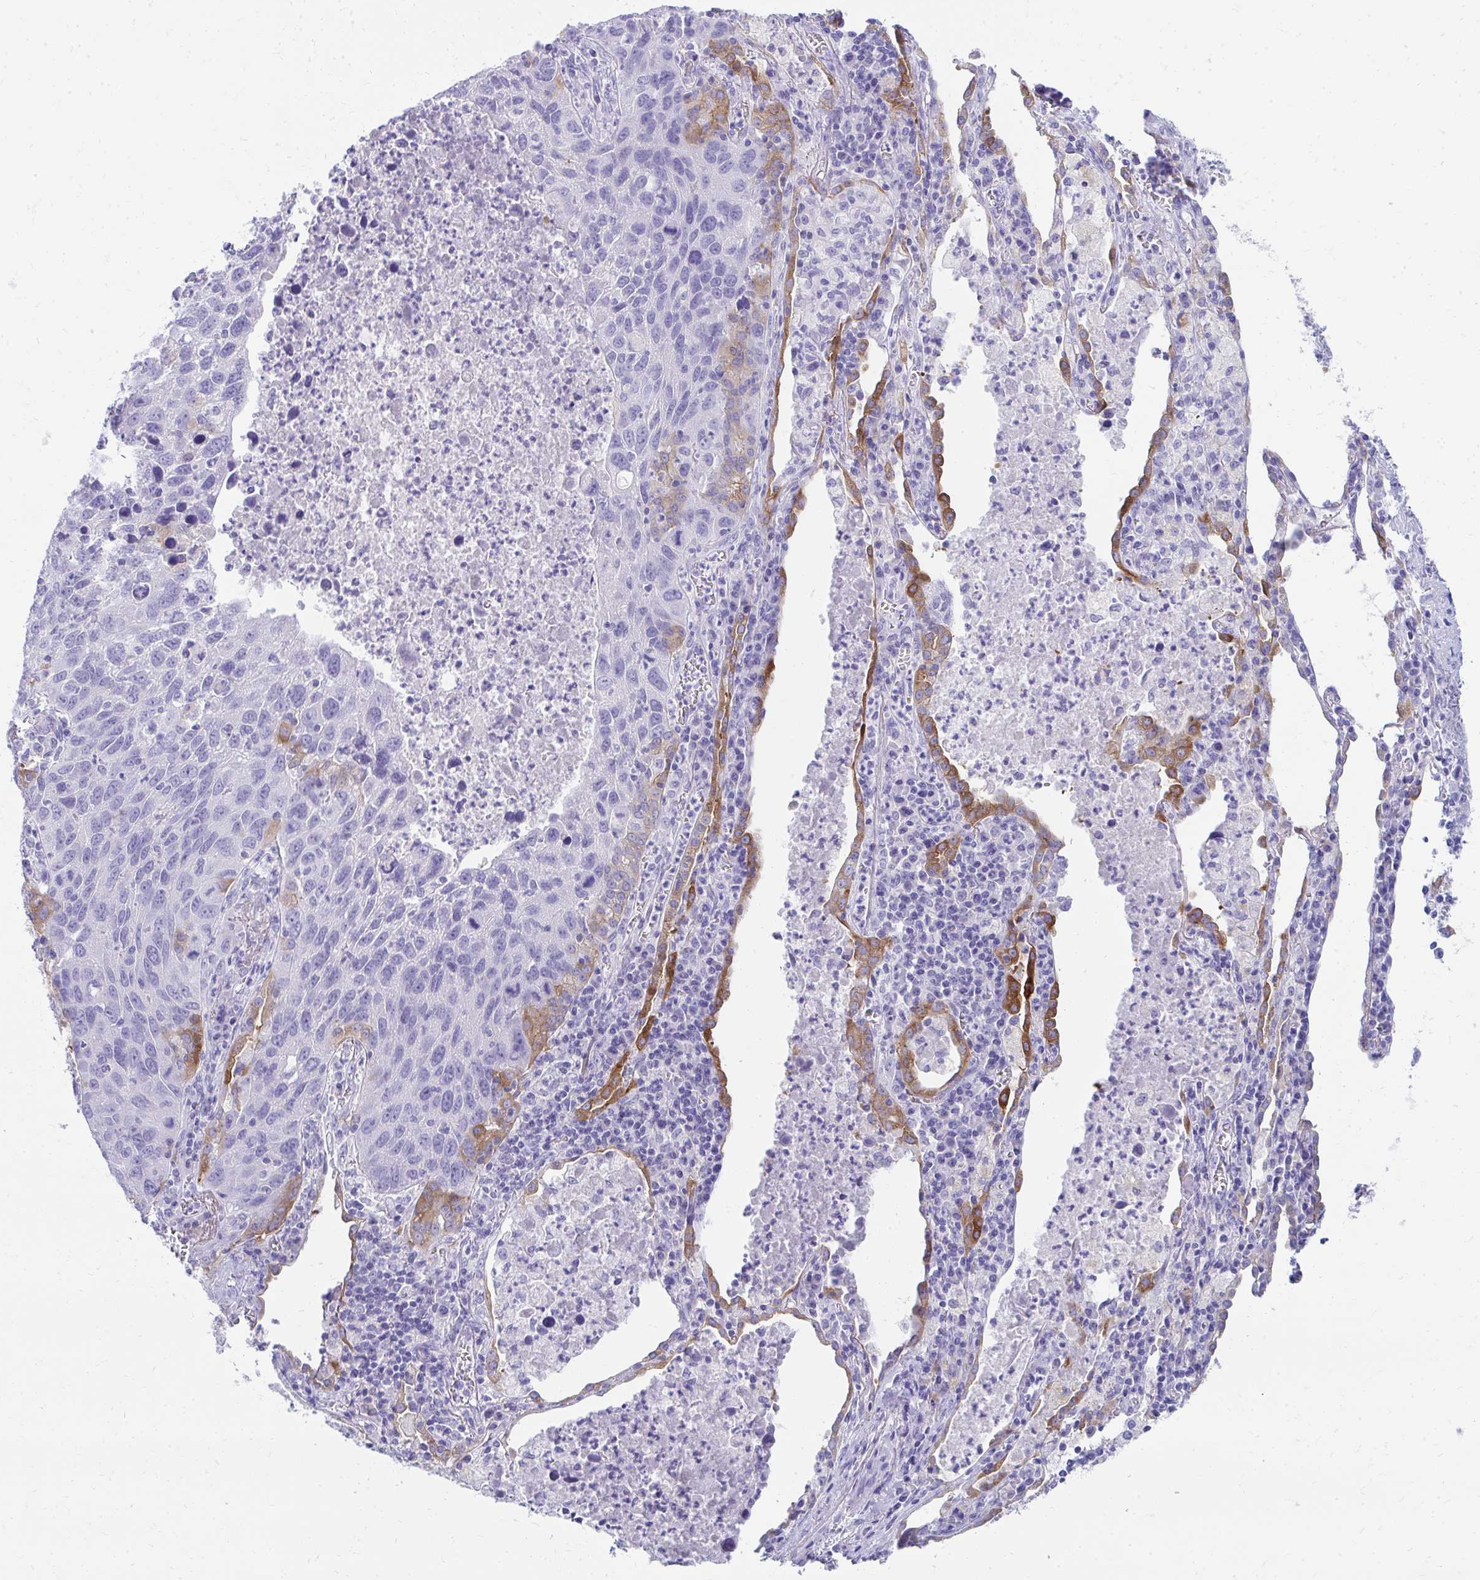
{"staining": {"intensity": "negative", "quantity": "none", "location": "none"}, "tissue": "lung cancer", "cell_type": "Tumor cells", "image_type": "cancer", "snomed": [{"axis": "morphology", "description": "Squamous cell carcinoma, NOS"}, {"axis": "topography", "description": "Lung"}], "caption": "IHC of human squamous cell carcinoma (lung) displays no expression in tumor cells.", "gene": "SEC14L3", "patient": {"sex": "female", "age": 61}}